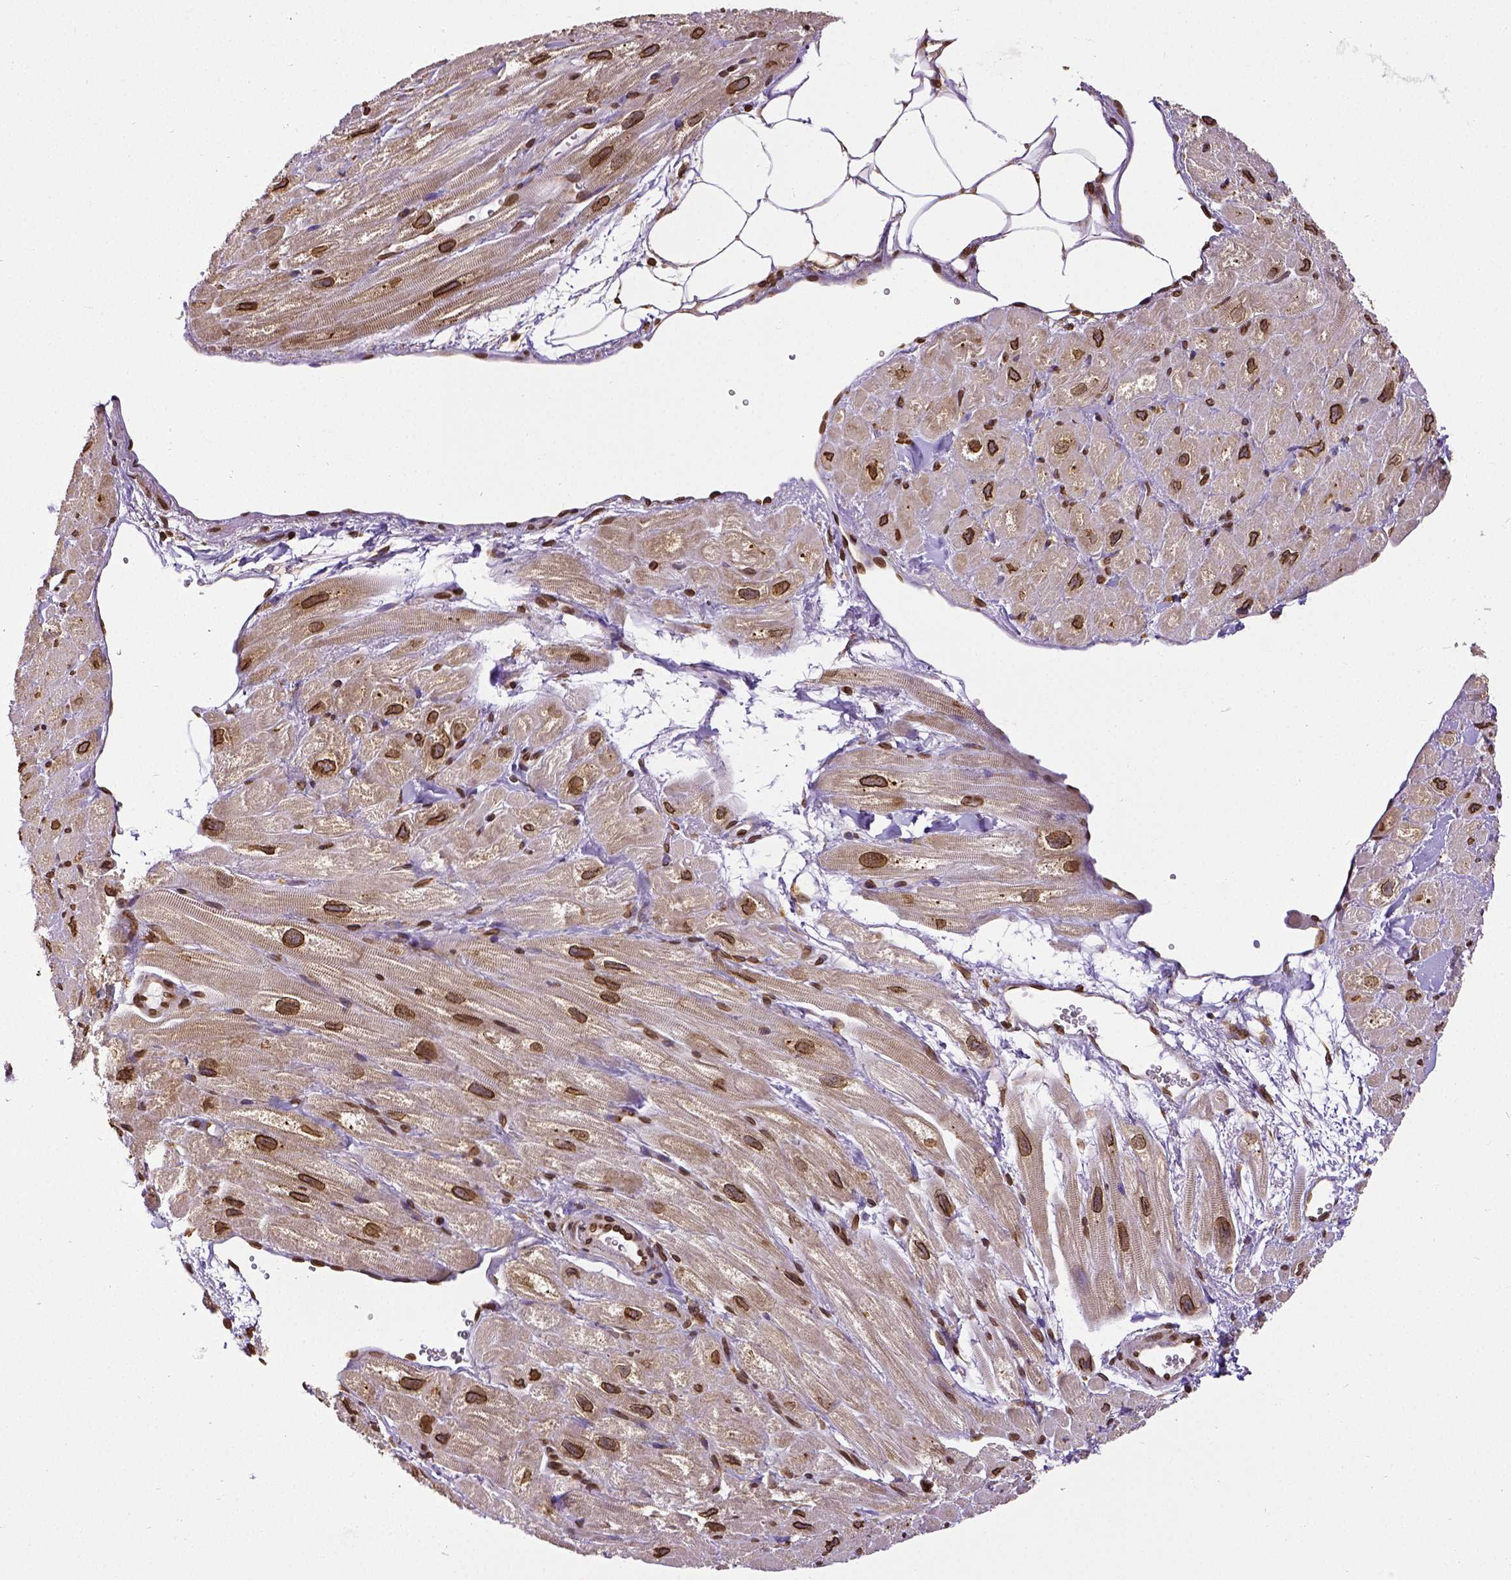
{"staining": {"intensity": "strong", "quantity": ">75%", "location": "cytoplasmic/membranous,nuclear"}, "tissue": "heart muscle", "cell_type": "Cardiomyocytes", "image_type": "normal", "snomed": [{"axis": "morphology", "description": "Normal tissue, NOS"}, {"axis": "topography", "description": "Heart"}], "caption": "Immunohistochemical staining of normal heart muscle displays strong cytoplasmic/membranous,nuclear protein expression in about >75% of cardiomyocytes.", "gene": "MTDH", "patient": {"sex": "female", "age": 62}}